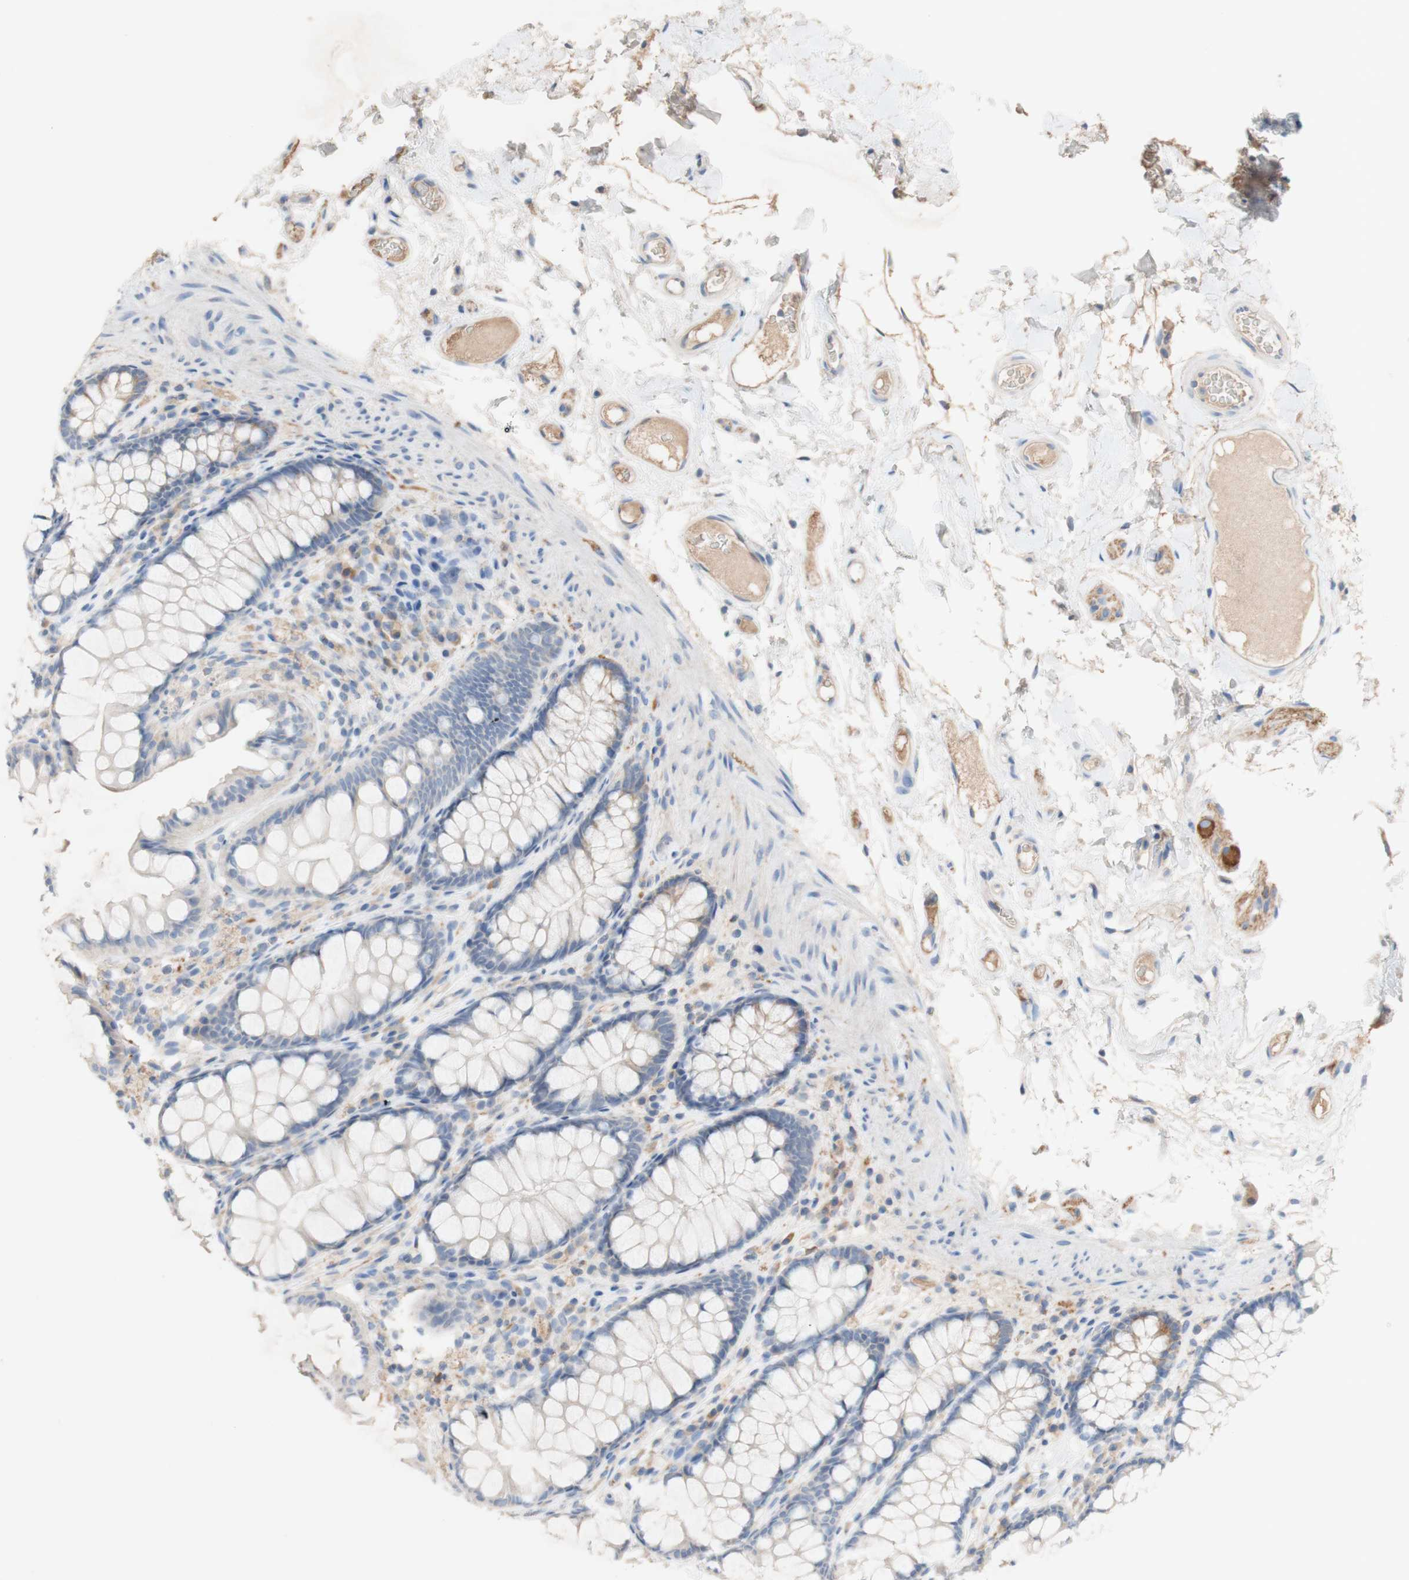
{"staining": {"intensity": "weak", "quantity": "25%-75%", "location": "cytoplasmic/membranous"}, "tissue": "colon", "cell_type": "Endothelial cells", "image_type": "normal", "snomed": [{"axis": "morphology", "description": "Normal tissue, NOS"}, {"axis": "topography", "description": "Colon"}], "caption": "A histopathology image of human colon stained for a protein exhibits weak cytoplasmic/membranous brown staining in endothelial cells.", "gene": "PACSIN1", "patient": {"sex": "female", "age": 55}}